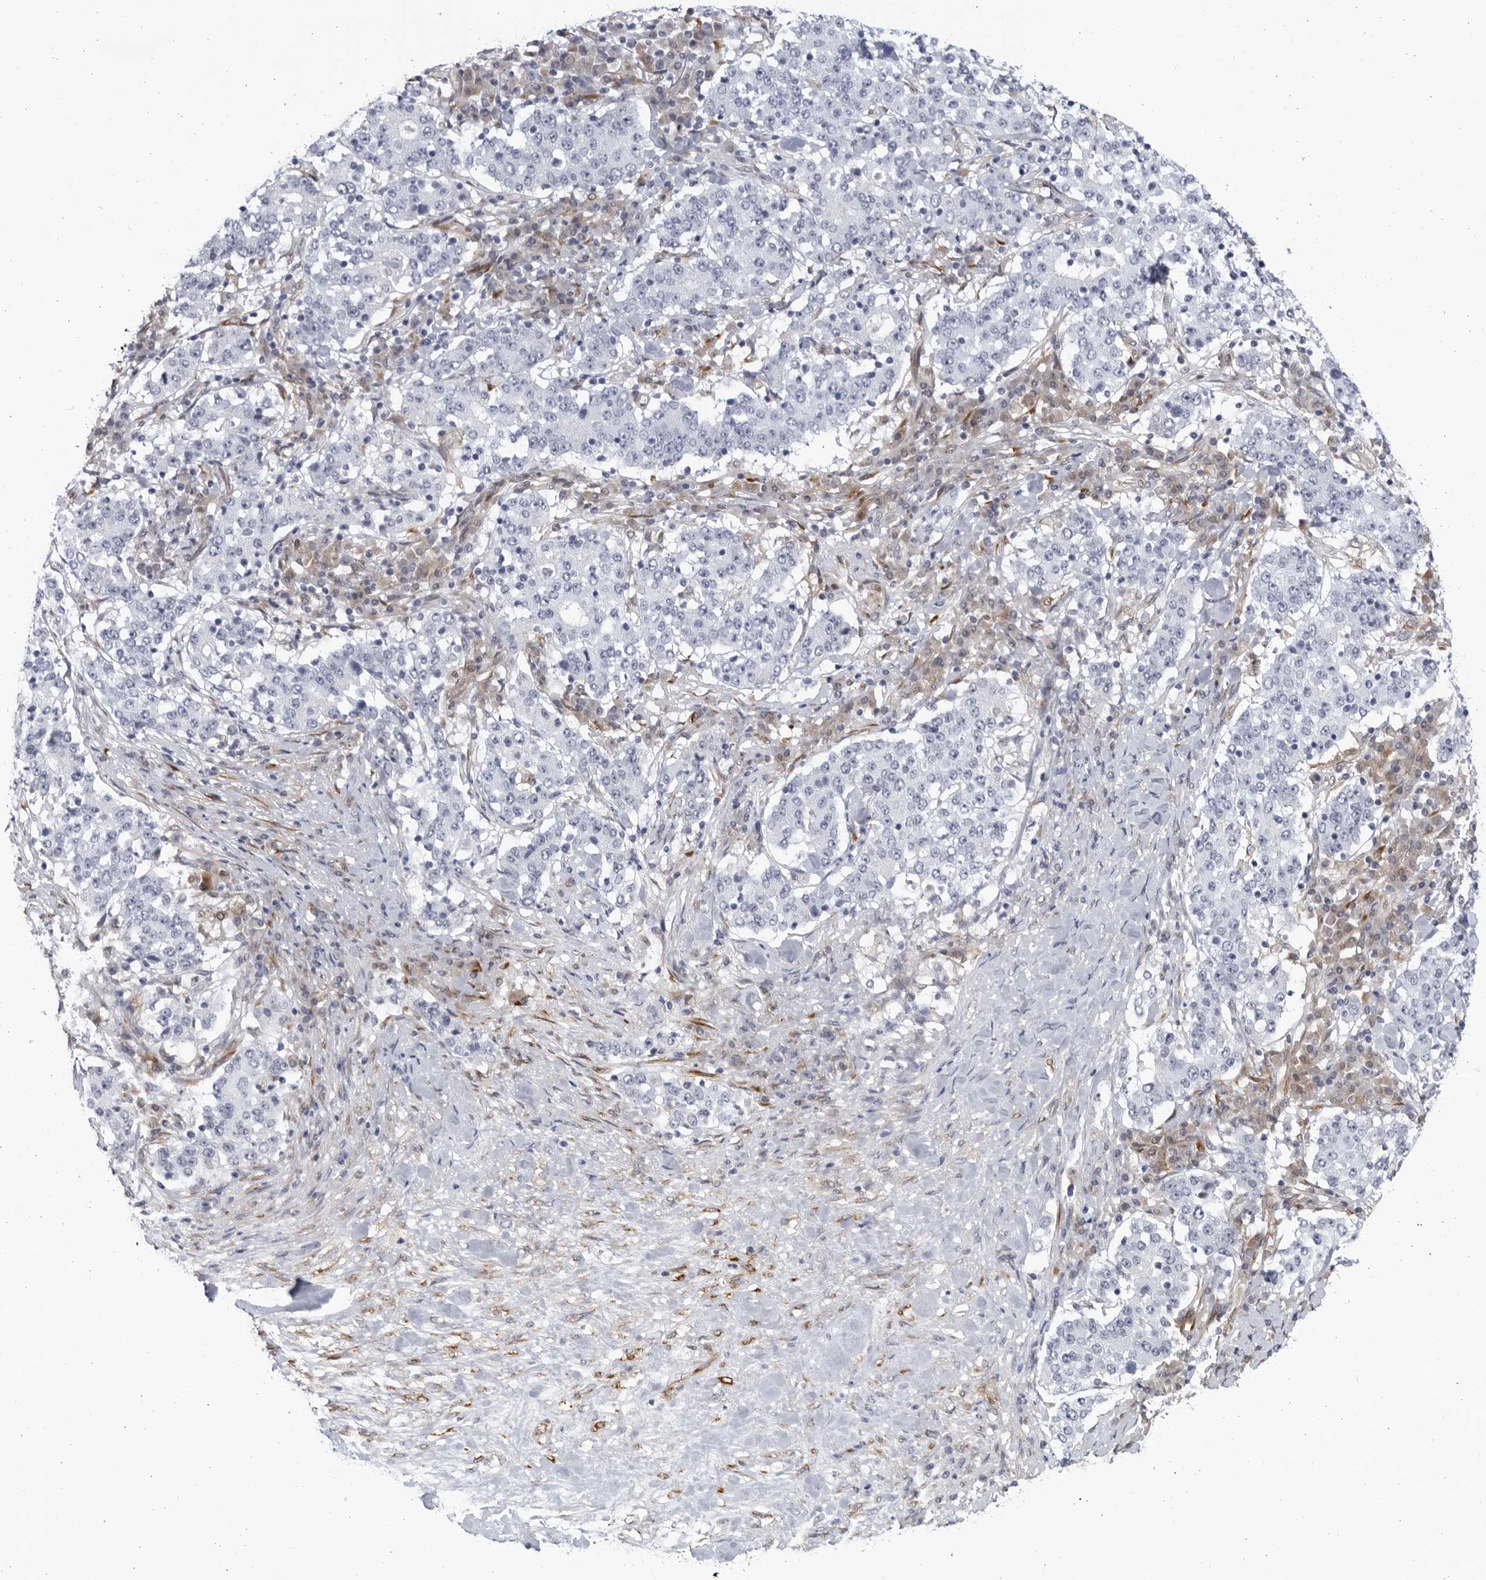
{"staining": {"intensity": "negative", "quantity": "none", "location": "none"}, "tissue": "stomach cancer", "cell_type": "Tumor cells", "image_type": "cancer", "snomed": [{"axis": "morphology", "description": "Adenocarcinoma, NOS"}, {"axis": "topography", "description": "Stomach"}], "caption": "Immunohistochemistry of human stomach cancer shows no staining in tumor cells. (Immunohistochemistry (ihc), brightfield microscopy, high magnification).", "gene": "BMP2K", "patient": {"sex": "male", "age": 59}}